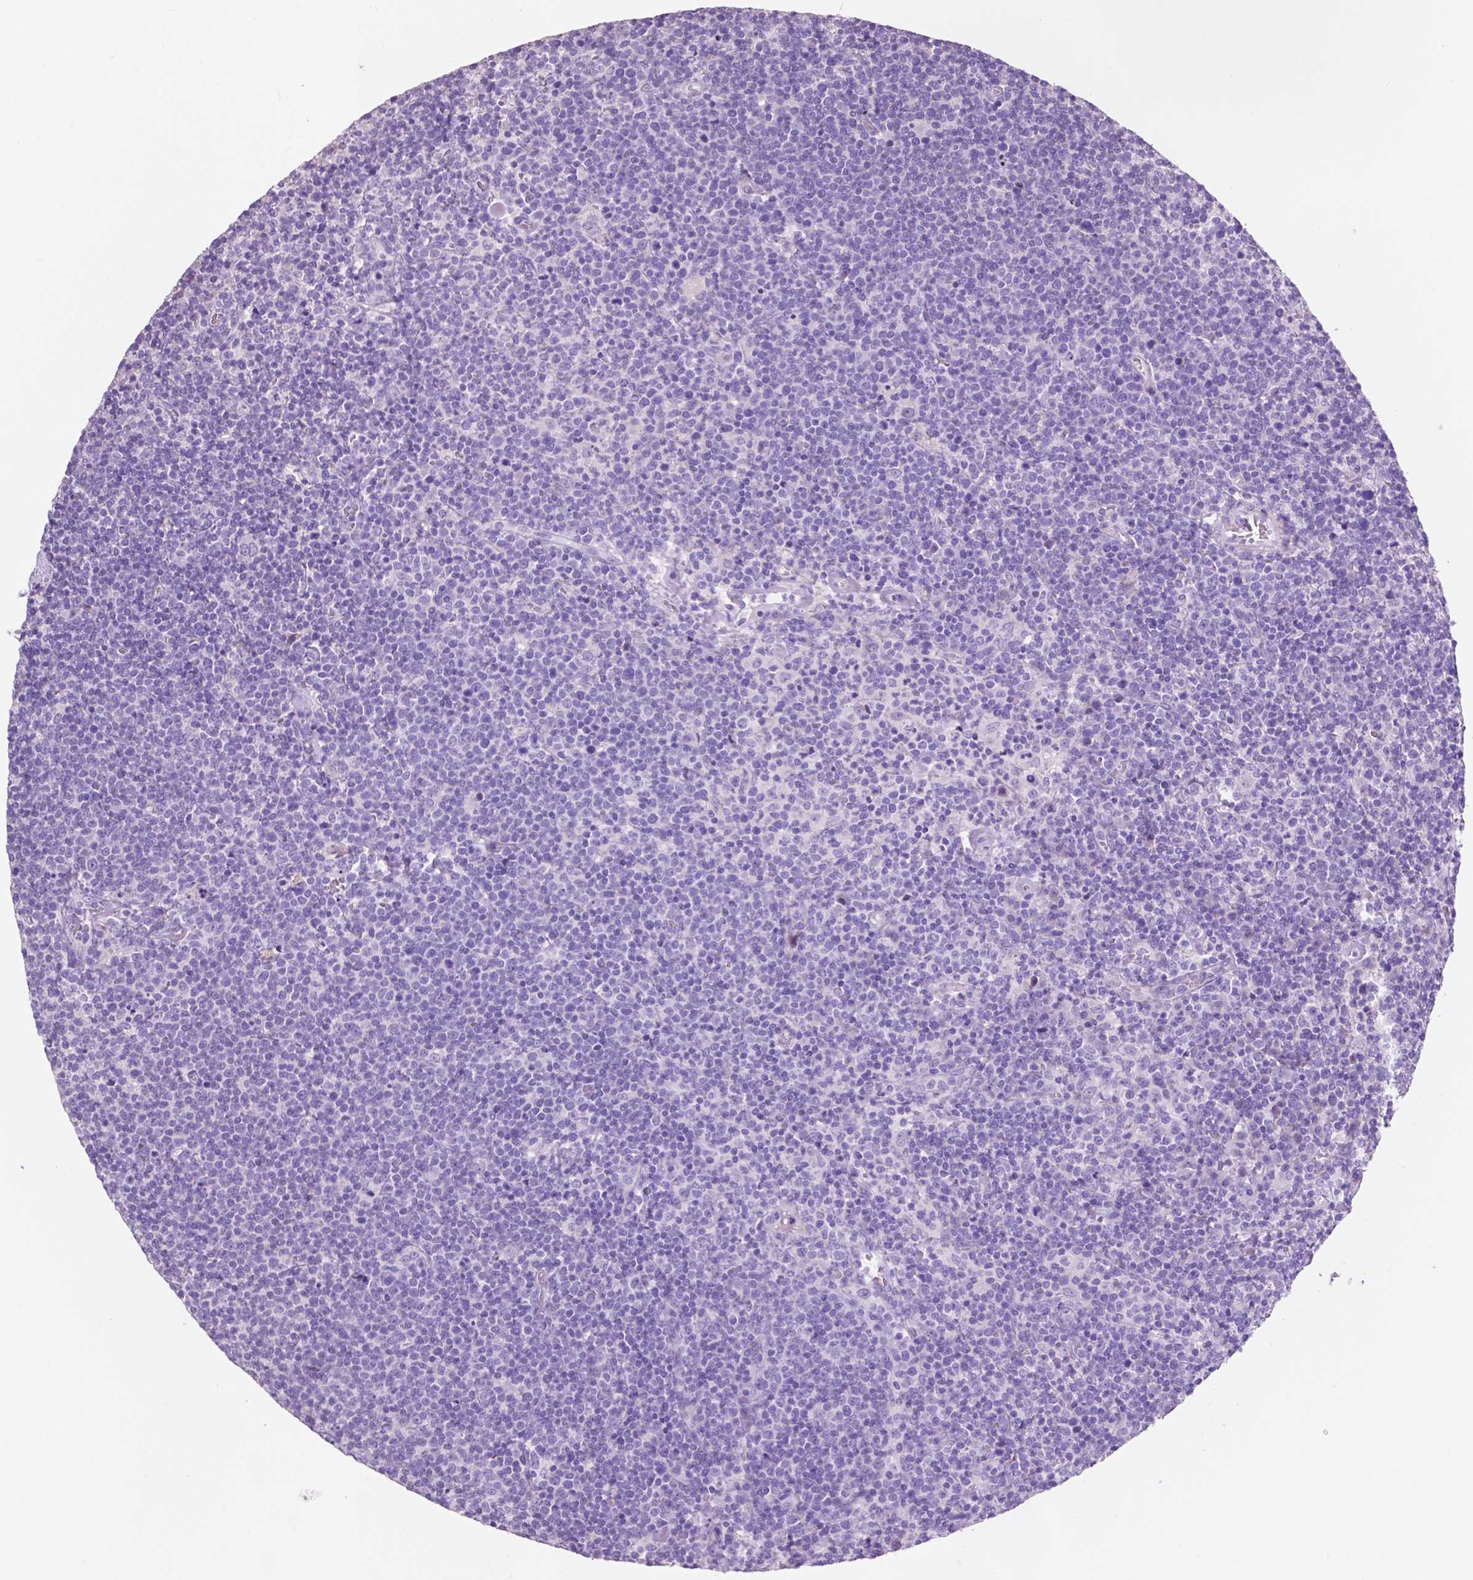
{"staining": {"intensity": "negative", "quantity": "none", "location": "none"}, "tissue": "lymphoma", "cell_type": "Tumor cells", "image_type": "cancer", "snomed": [{"axis": "morphology", "description": "Malignant lymphoma, non-Hodgkin's type, High grade"}, {"axis": "topography", "description": "Lymph node"}], "caption": "Micrograph shows no protein positivity in tumor cells of malignant lymphoma, non-Hodgkin's type (high-grade) tissue.", "gene": "CLDN17", "patient": {"sex": "male", "age": 61}}